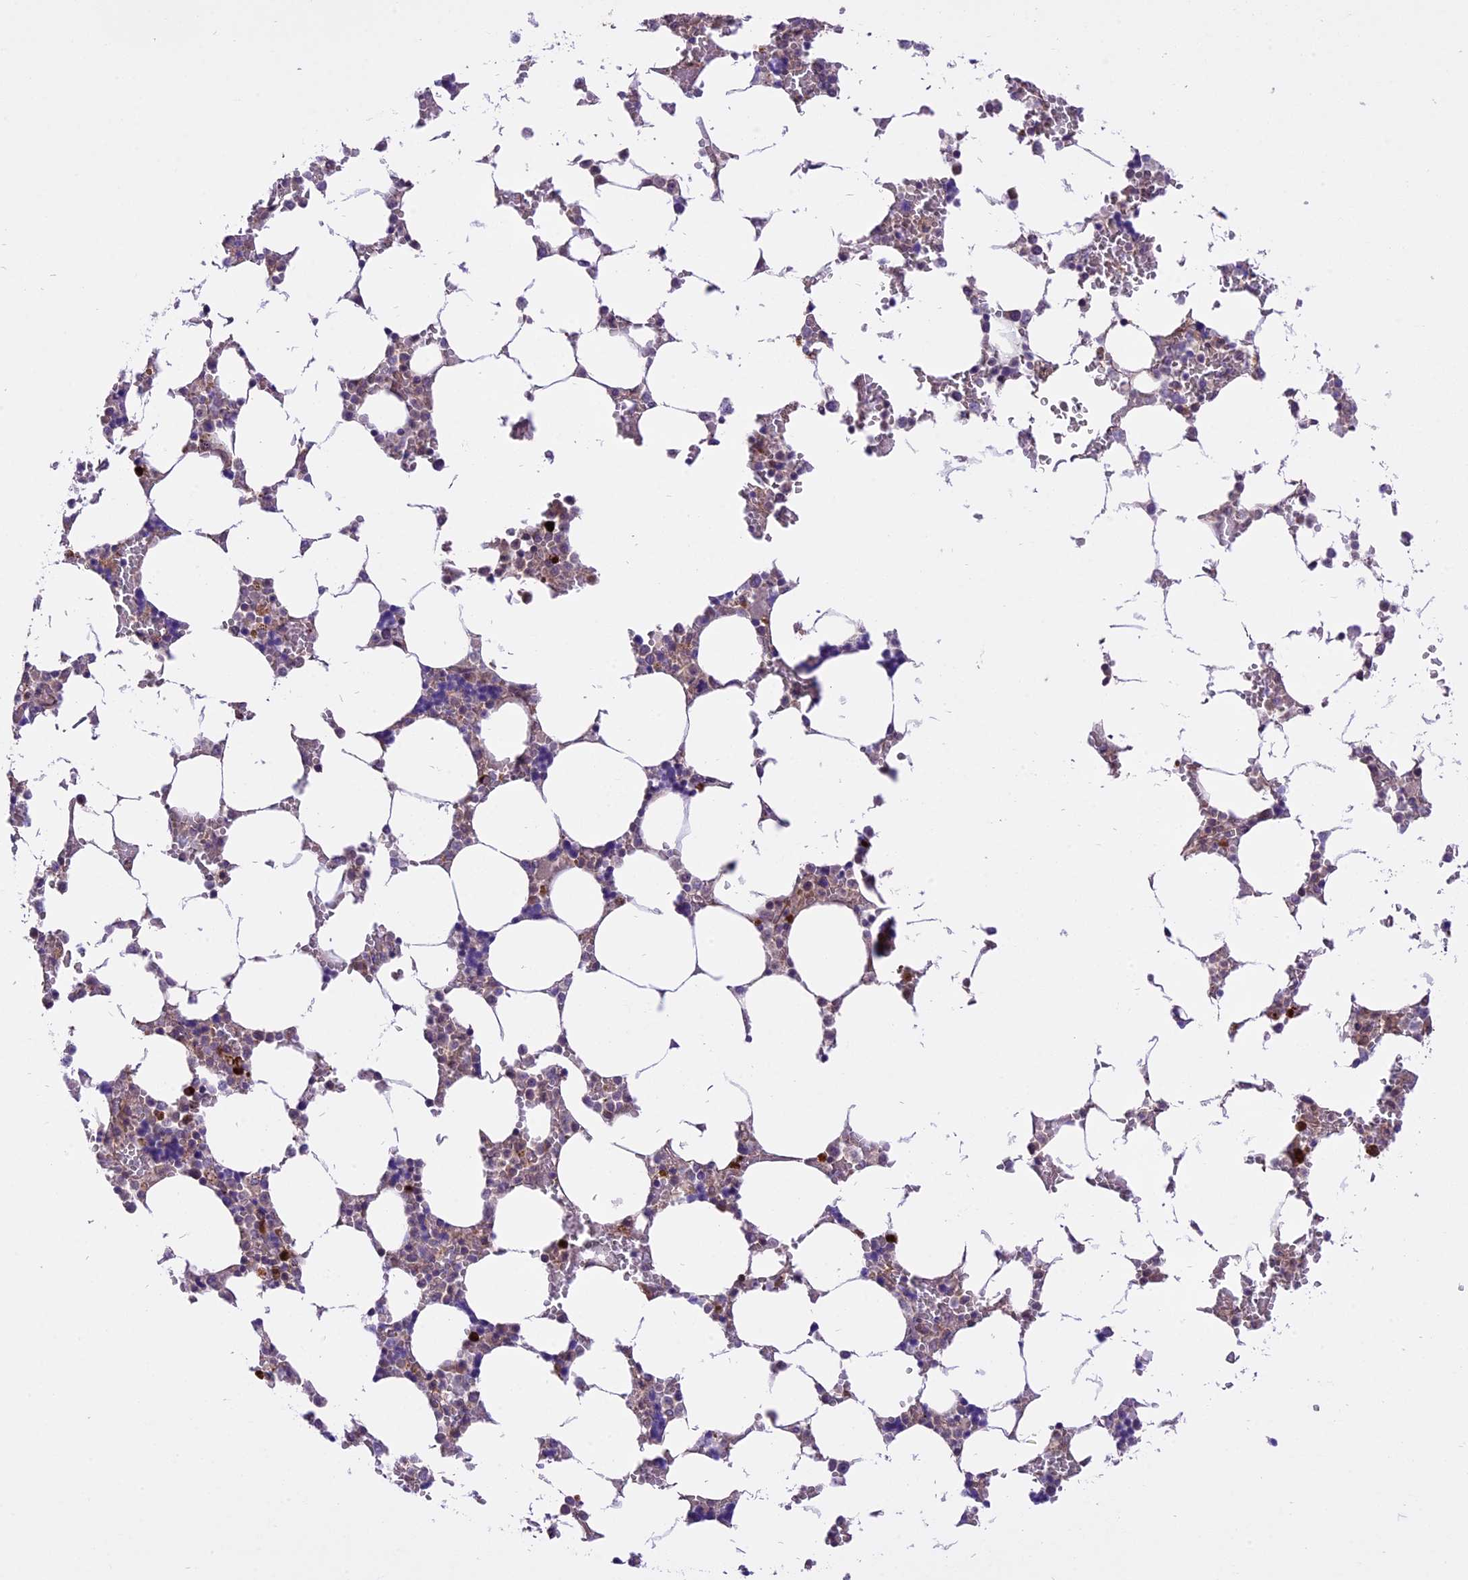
{"staining": {"intensity": "strong", "quantity": "<25%", "location": "cytoplasmic/membranous,nuclear"}, "tissue": "bone marrow", "cell_type": "Hematopoietic cells", "image_type": "normal", "snomed": [{"axis": "morphology", "description": "Normal tissue, NOS"}, {"axis": "topography", "description": "Bone marrow"}], "caption": "High-power microscopy captured an IHC image of benign bone marrow, revealing strong cytoplasmic/membranous,nuclear staining in approximately <25% of hematopoietic cells.", "gene": "SPRED1", "patient": {"sex": "male", "age": 64}}